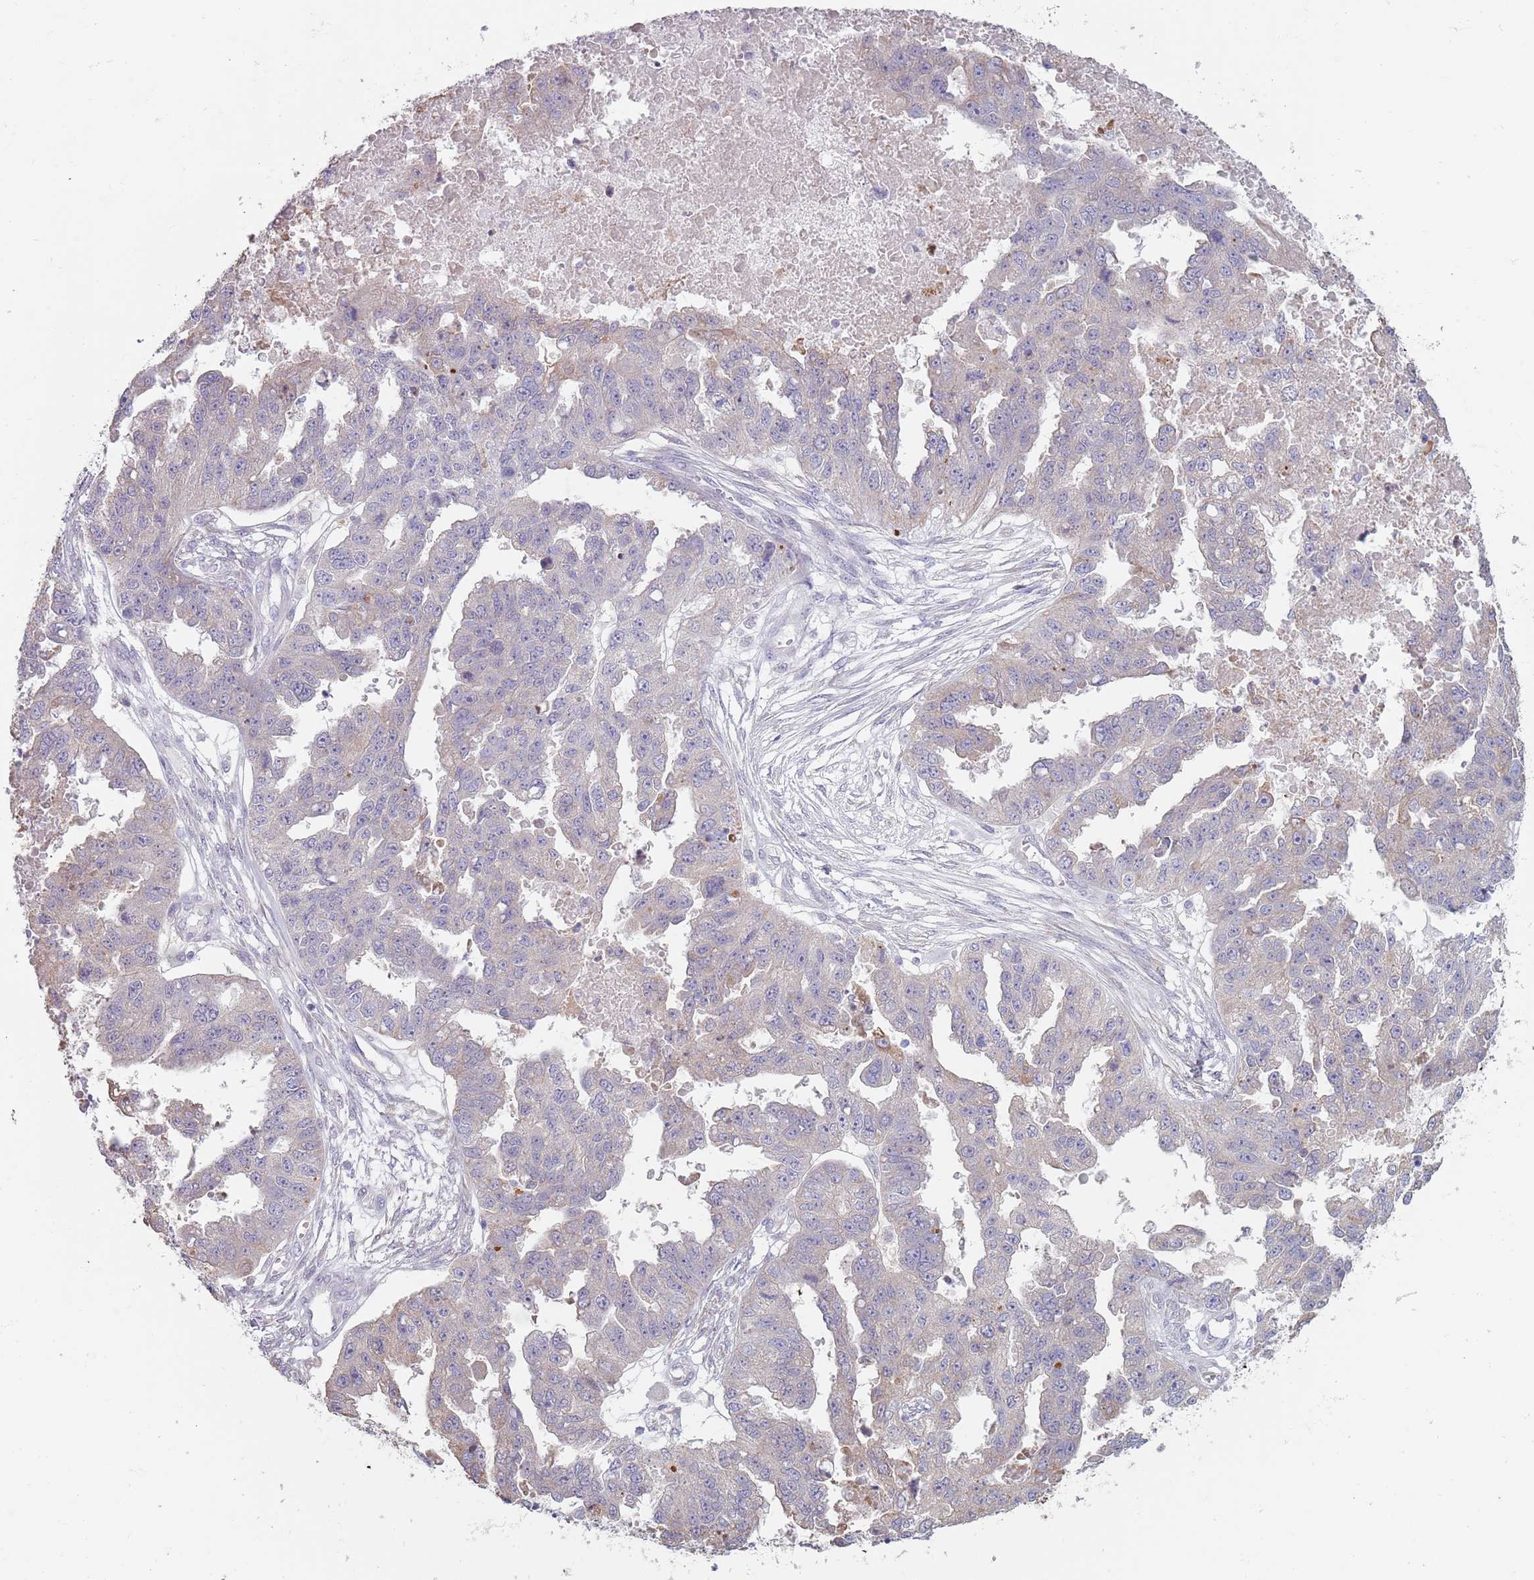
{"staining": {"intensity": "weak", "quantity": "<25%", "location": "cytoplasmic/membranous"}, "tissue": "ovarian cancer", "cell_type": "Tumor cells", "image_type": "cancer", "snomed": [{"axis": "morphology", "description": "Cystadenocarcinoma, serous, NOS"}, {"axis": "topography", "description": "Ovary"}], "caption": "Human ovarian serous cystadenocarcinoma stained for a protein using immunohistochemistry (IHC) reveals no expression in tumor cells.", "gene": "DXO", "patient": {"sex": "female", "age": 58}}